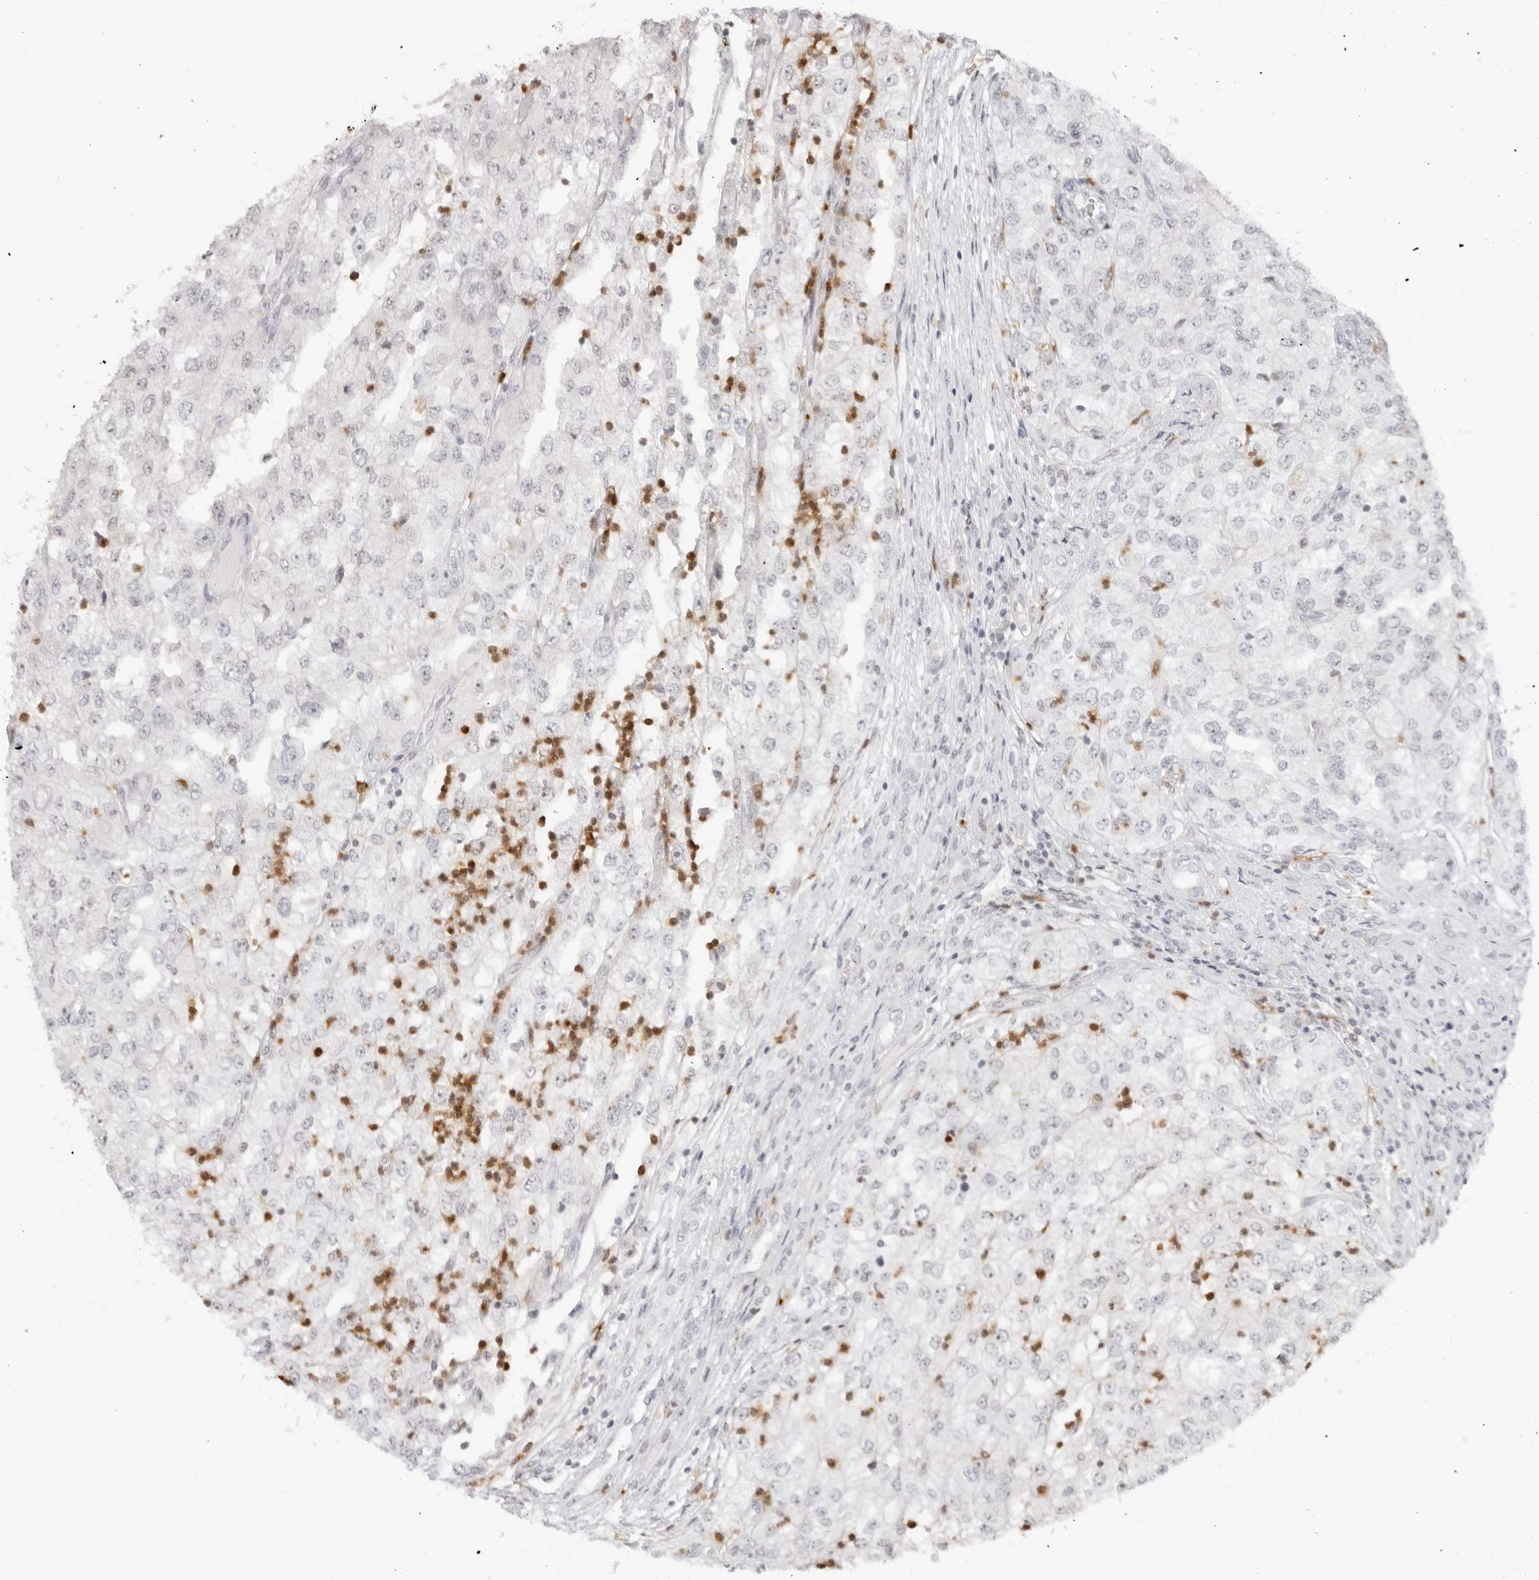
{"staining": {"intensity": "negative", "quantity": "none", "location": "none"}, "tissue": "renal cancer", "cell_type": "Tumor cells", "image_type": "cancer", "snomed": [{"axis": "morphology", "description": "Adenocarcinoma, NOS"}, {"axis": "topography", "description": "Kidney"}], "caption": "The histopathology image reveals no significant expression in tumor cells of renal cancer.", "gene": "RNF146", "patient": {"sex": "female", "age": 54}}